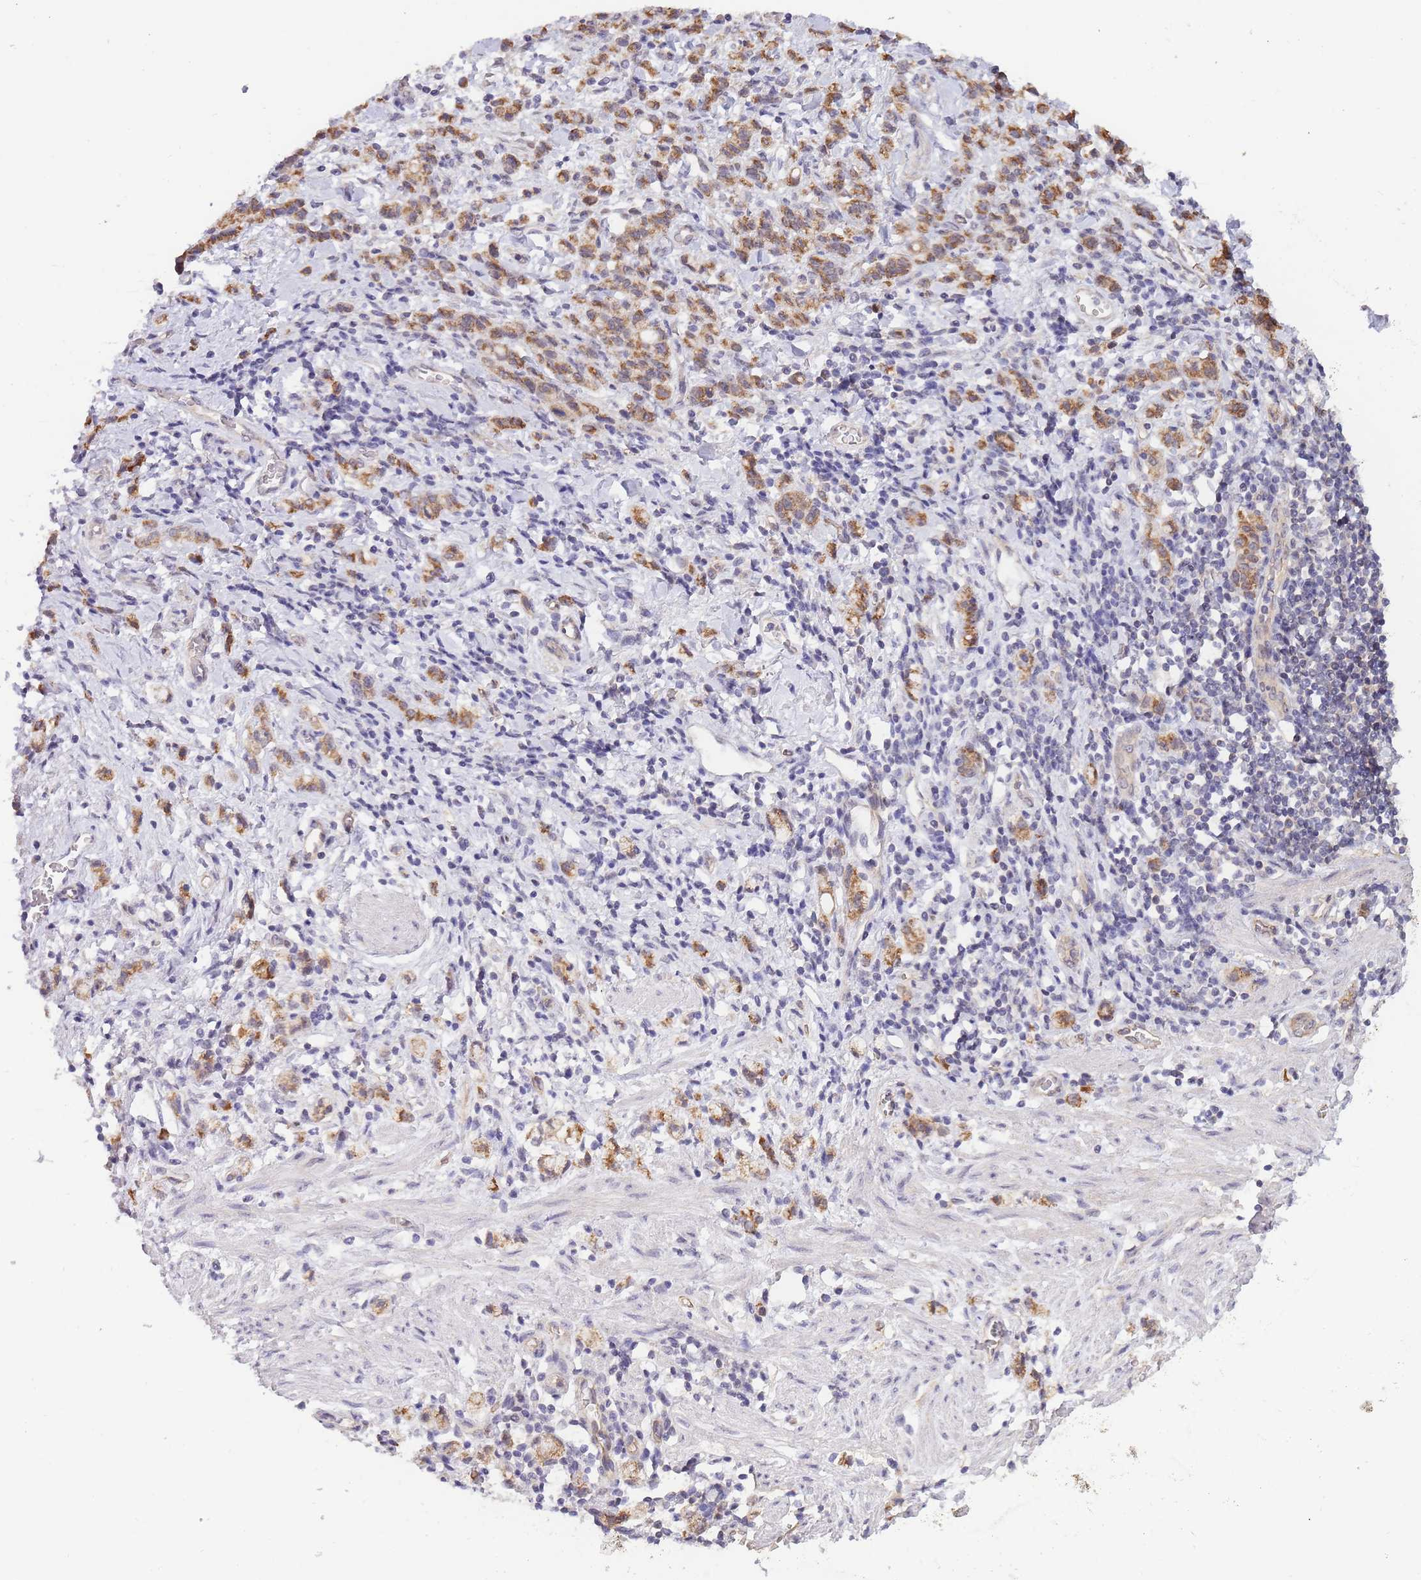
{"staining": {"intensity": "moderate", "quantity": ">75%", "location": "cytoplasmic/membranous"}, "tissue": "stomach cancer", "cell_type": "Tumor cells", "image_type": "cancer", "snomed": [{"axis": "morphology", "description": "Adenocarcinoma, NOS"}, {"axis": "topography", "description": "Stomach"}], "caption": "Stomach adenocarcinoma was stained to show a protein in brown. There is medium levels of moderate cytoplasmic/membranous staining in about >75% of tumor cells.", "gene": "C19orf25", "patient": {"sex": "male", "age": 77}}